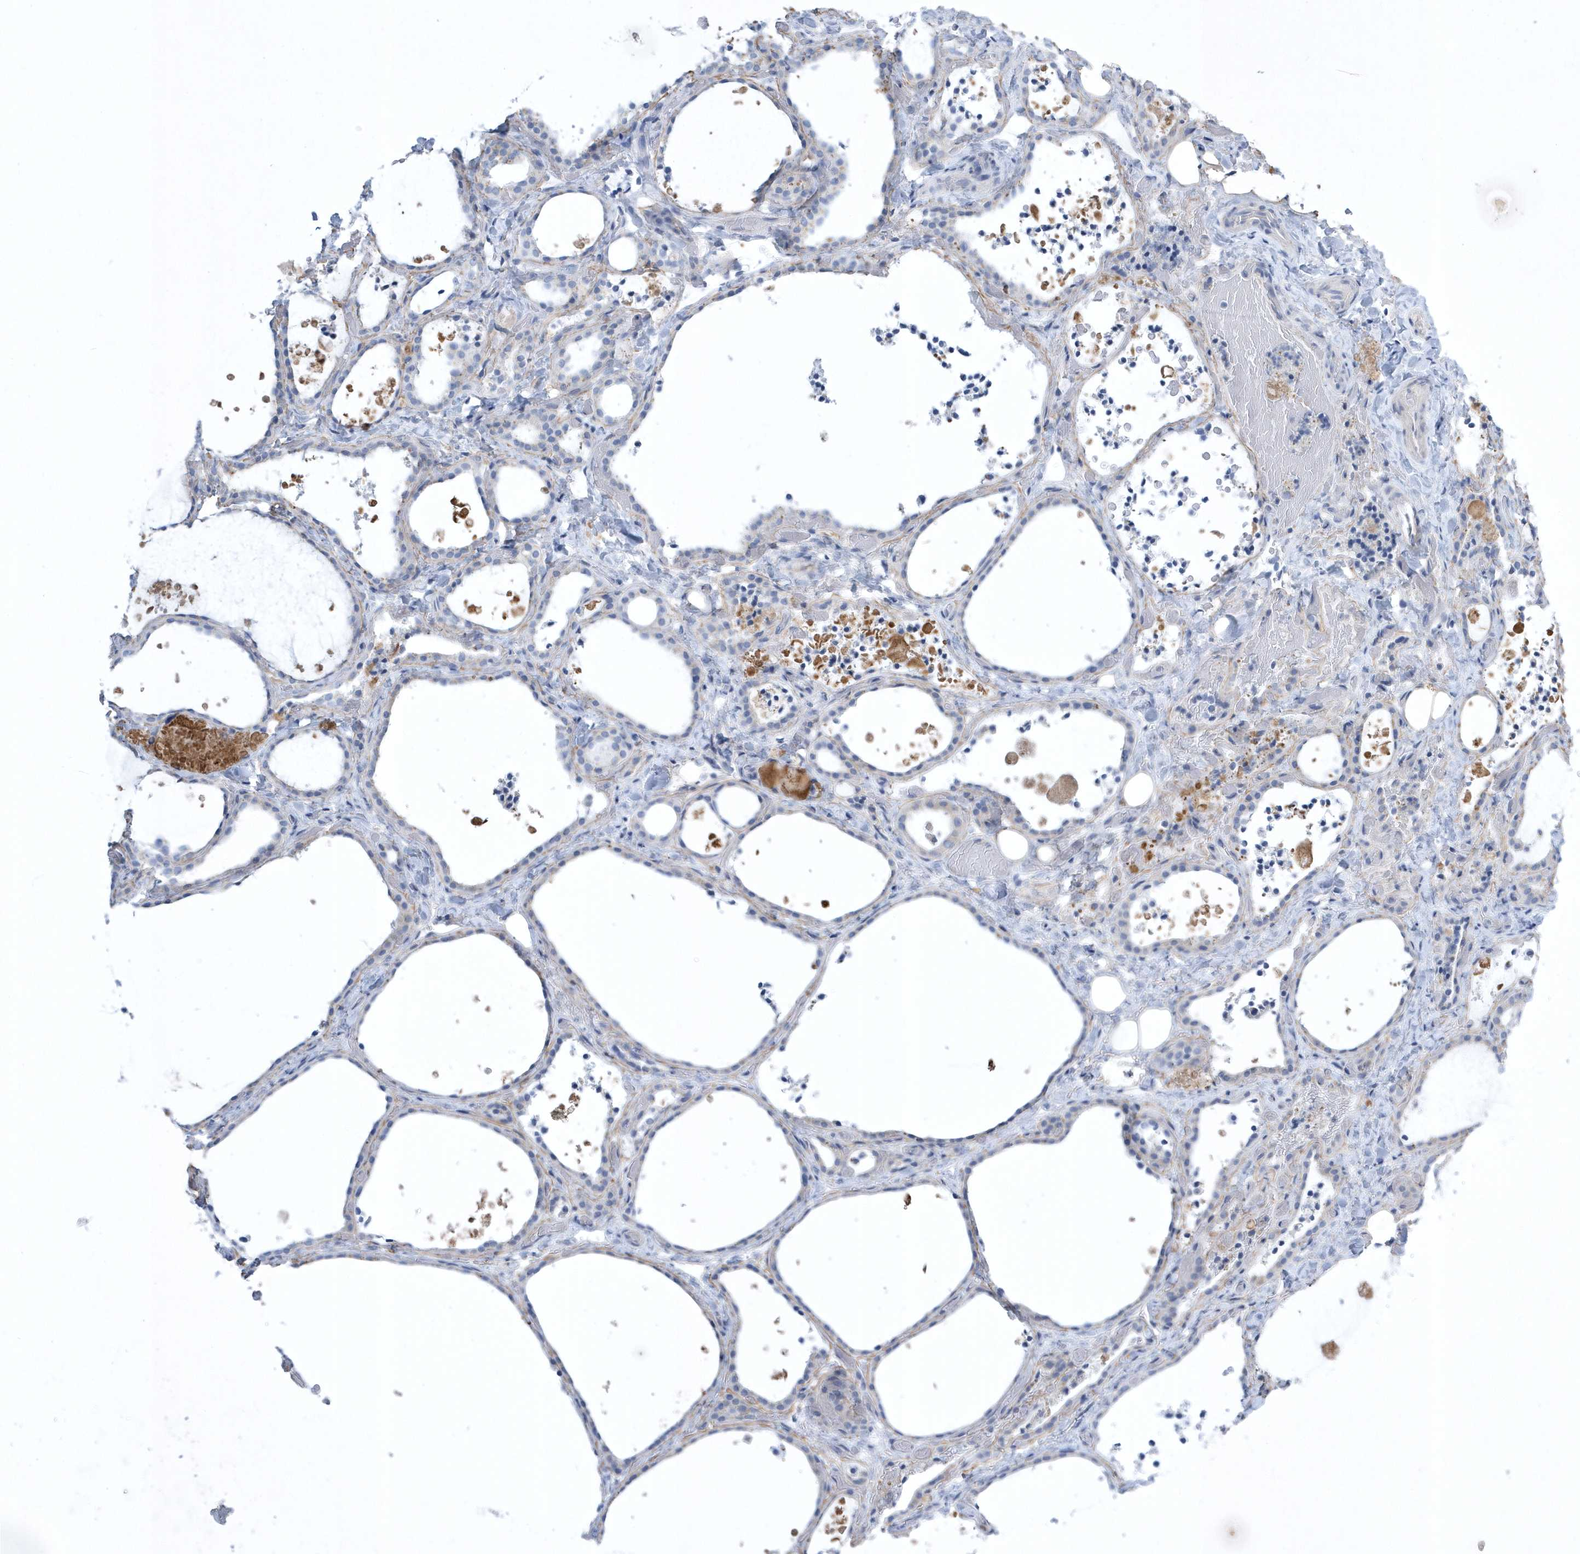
{"staining": {"intensity": "negative", "quantity": "none", "location": "none"}, "tissue": "thyroid gland", "cell_type": "Glandular cells", "image_type": "normal", "snomed": [{"axis": "morphology", "description": "Normal tissue, NOS"}, {"axis": "topography", "description": "Thyroid gland"}], "caption": "The immunohistochemistry (IHC) image has no significant expression in glandular cells of thyroid gland. Brightfield microscopy of immunohistochemistry stained with DAB (3,3'-diaminobenzidine) (brown) and hematoxylin (blue), captured at high magnification.", "gene": "SPATA18", "patient": {"sex": "female", "age": 44}}